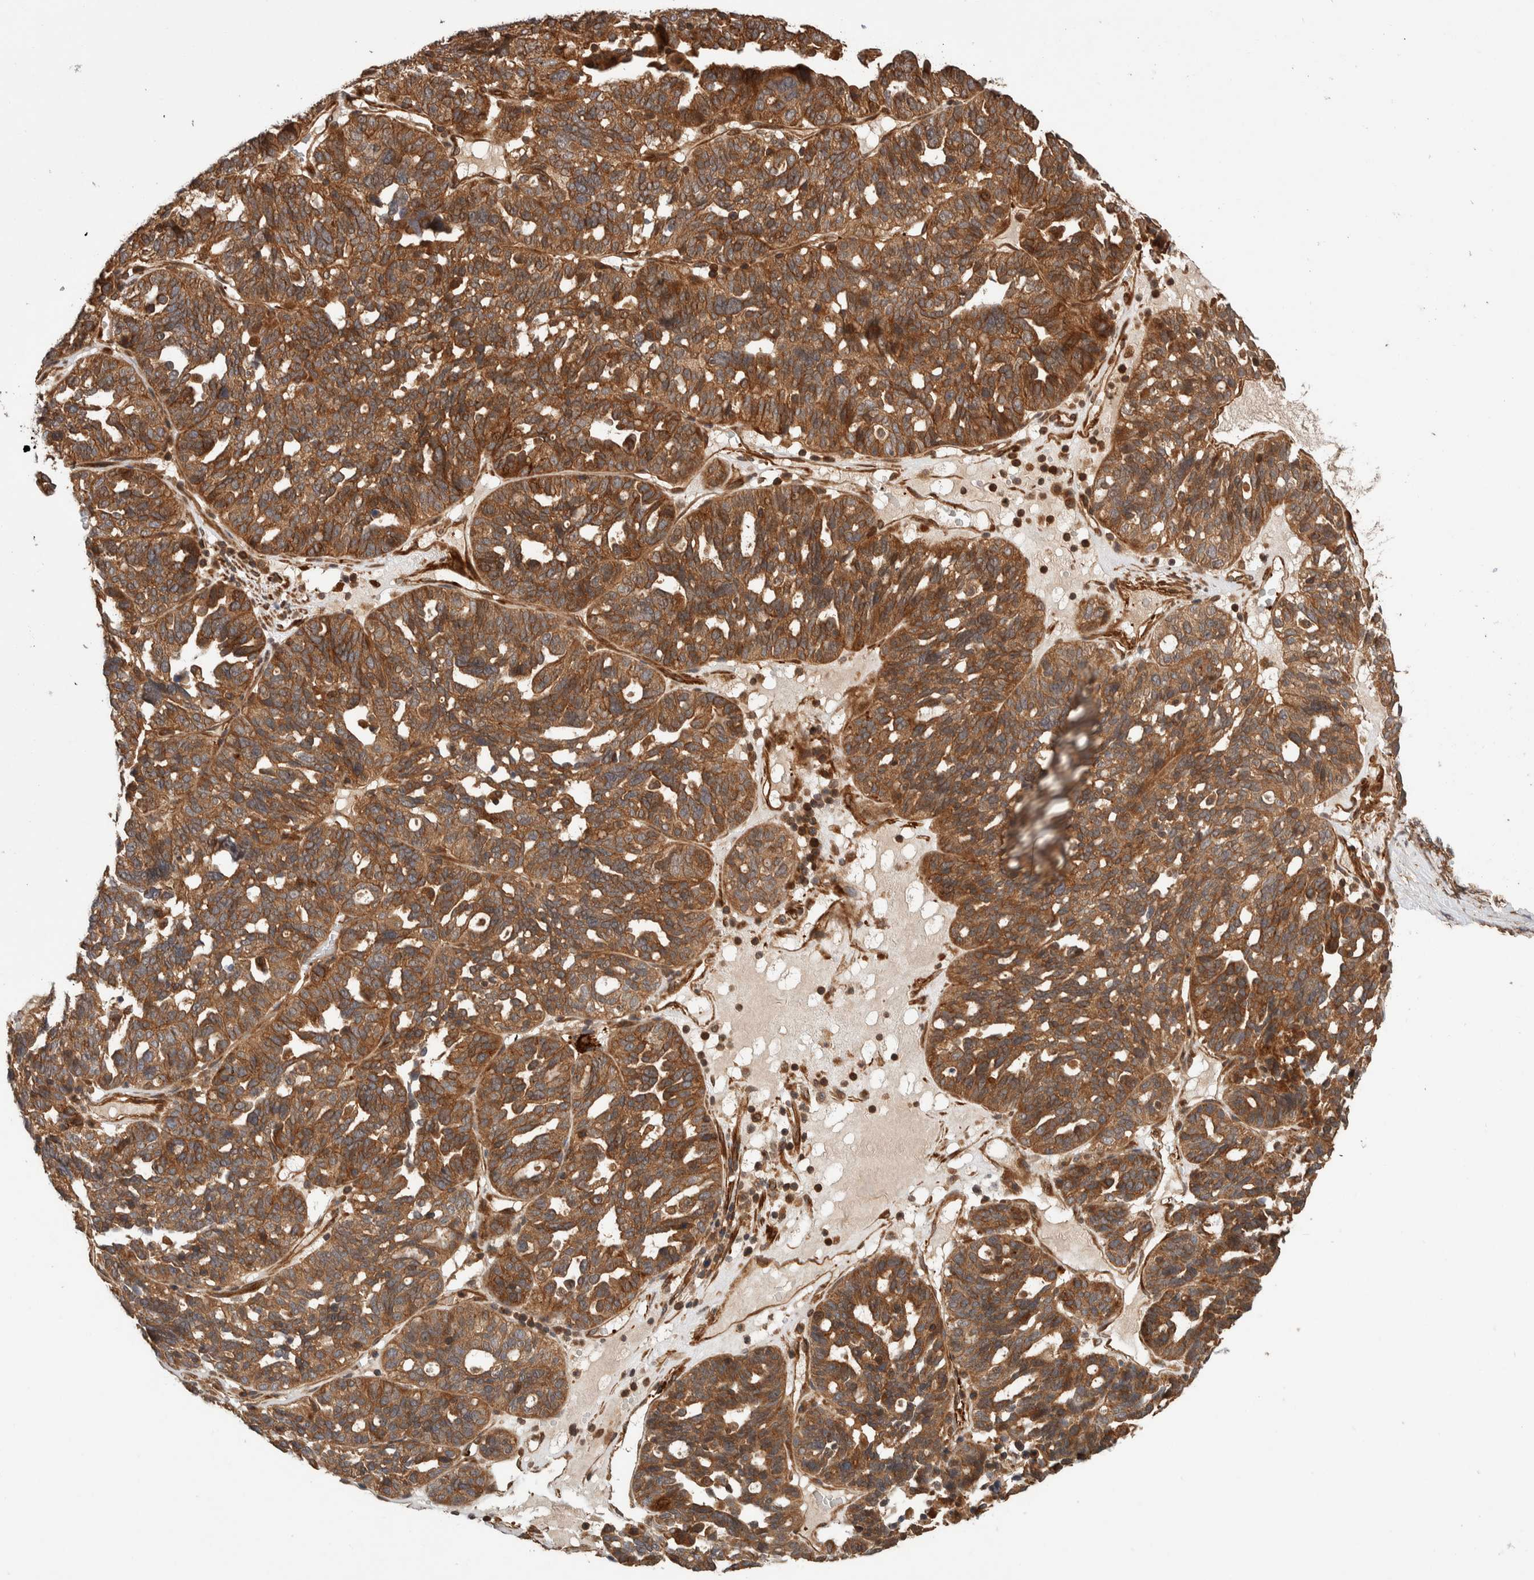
{"staining": {"intensity": "moderate", "quantity": ">75%", "location": "cytoplasmic/membranous"}, "tissue": "ovarian cancer", "cell_type": "Tumor cells", "image_type": "cancer", "snomed": [{"axis": "morphology", "description": "Cystadenocarcinoma, serous, NOS"}, {"axis": "topography", "description": "Ovary"}], "caption": "Ovarian serous cystadenocarcinoma stained for a protein (brown) demonstrates moderate cytoplasmic/membranous positive positivity in approximately >75% of tumor cells.", "gene": "SYNRG", "patient": {"sex": "female", "age": 59}}